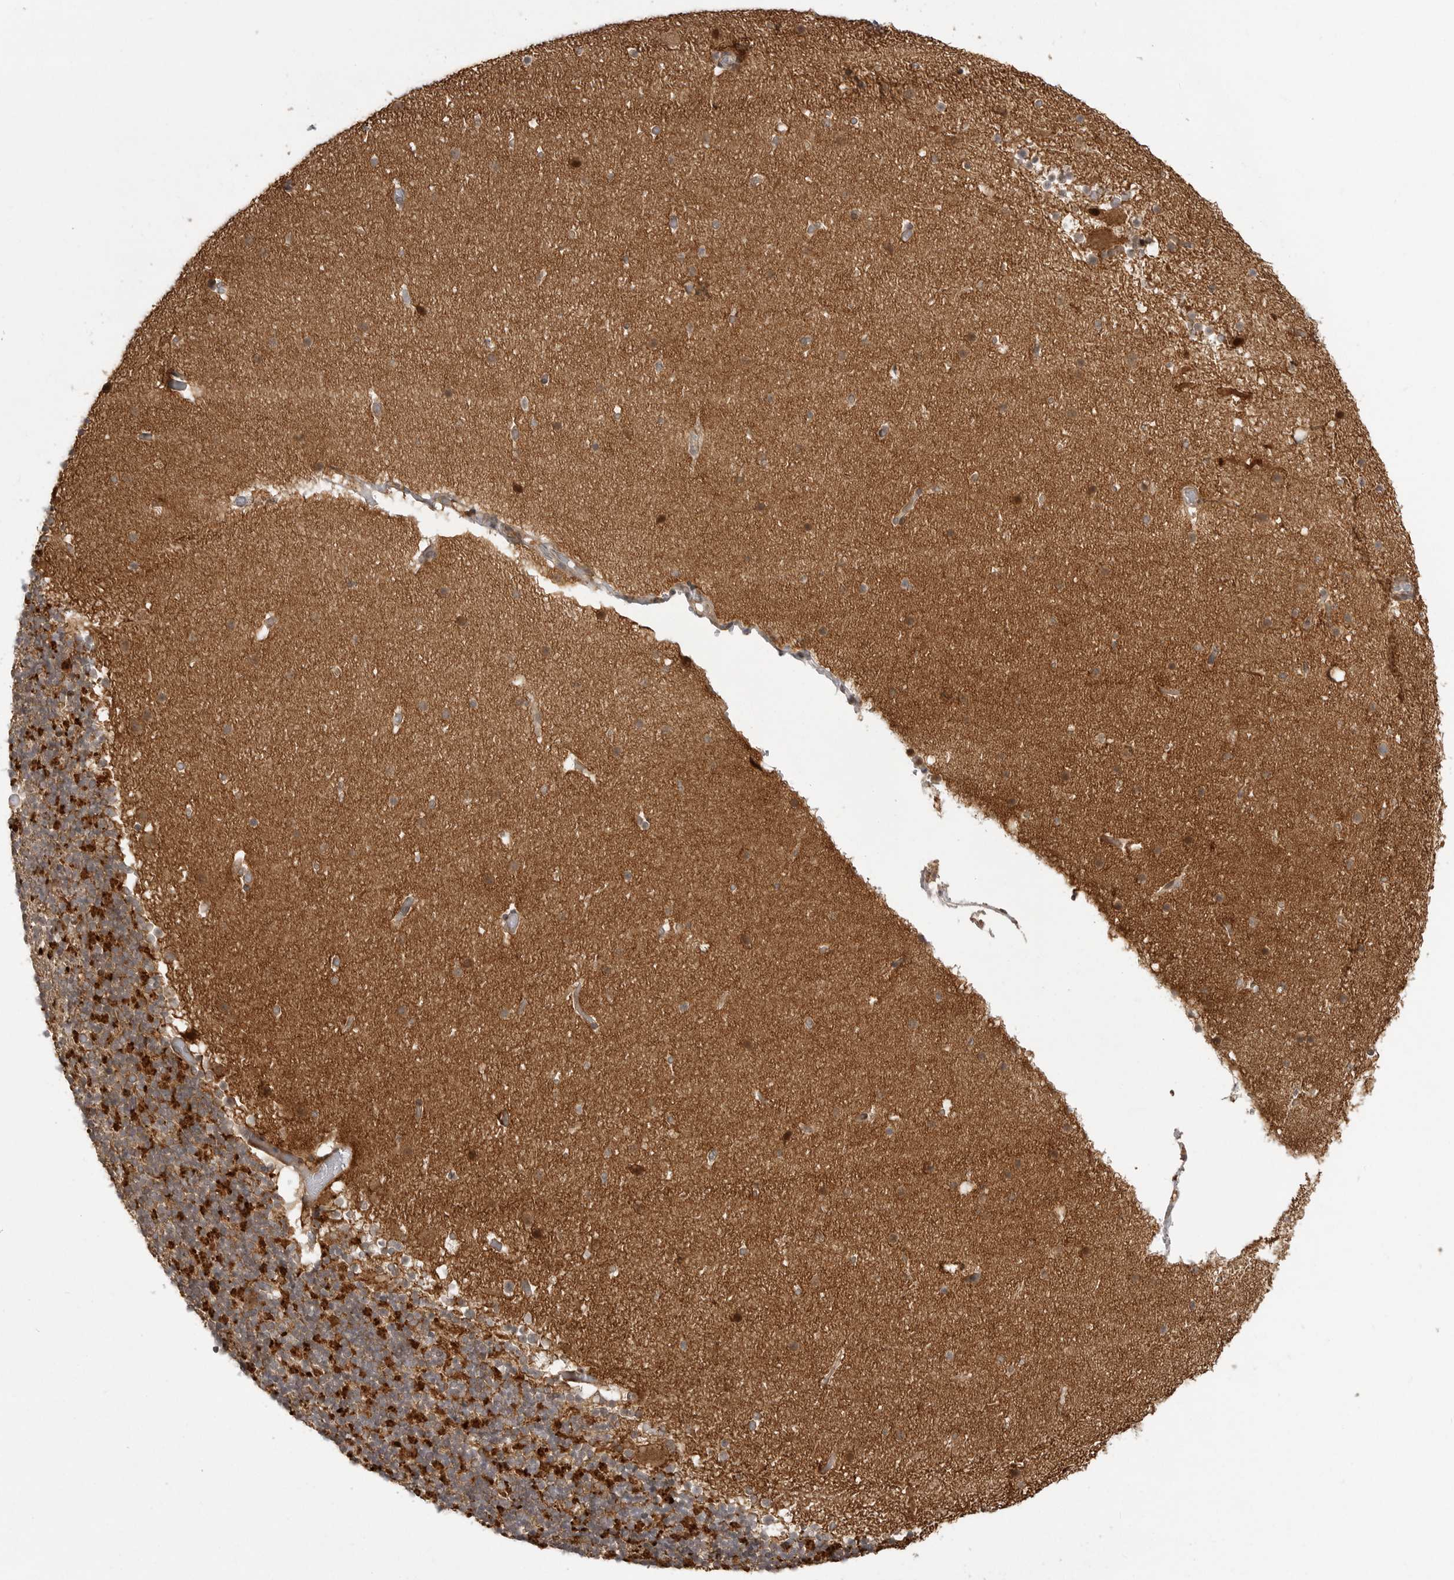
{"staining": {"intensity": "strong", "quantity": "25%-75%", "location": "cytoplasmic/membranous"}, "tissue": "cerebellum", "cell_type": "Cells in granular layer", "image_type": "normal", "snomed": [{"axis": "morphology", "description": "Normal tissue, NOS"}, {"axis": "topography", "description": "Cerebellum"}], "caption": "Immunohistochemical staining of normal cerebellum exhibits strong cytoplasmic/membranous protein positivity in approximately 25%-75% of cells in granular layer.", "gene": "FAT3", "patient": {"sex": "male", "age": 57}}